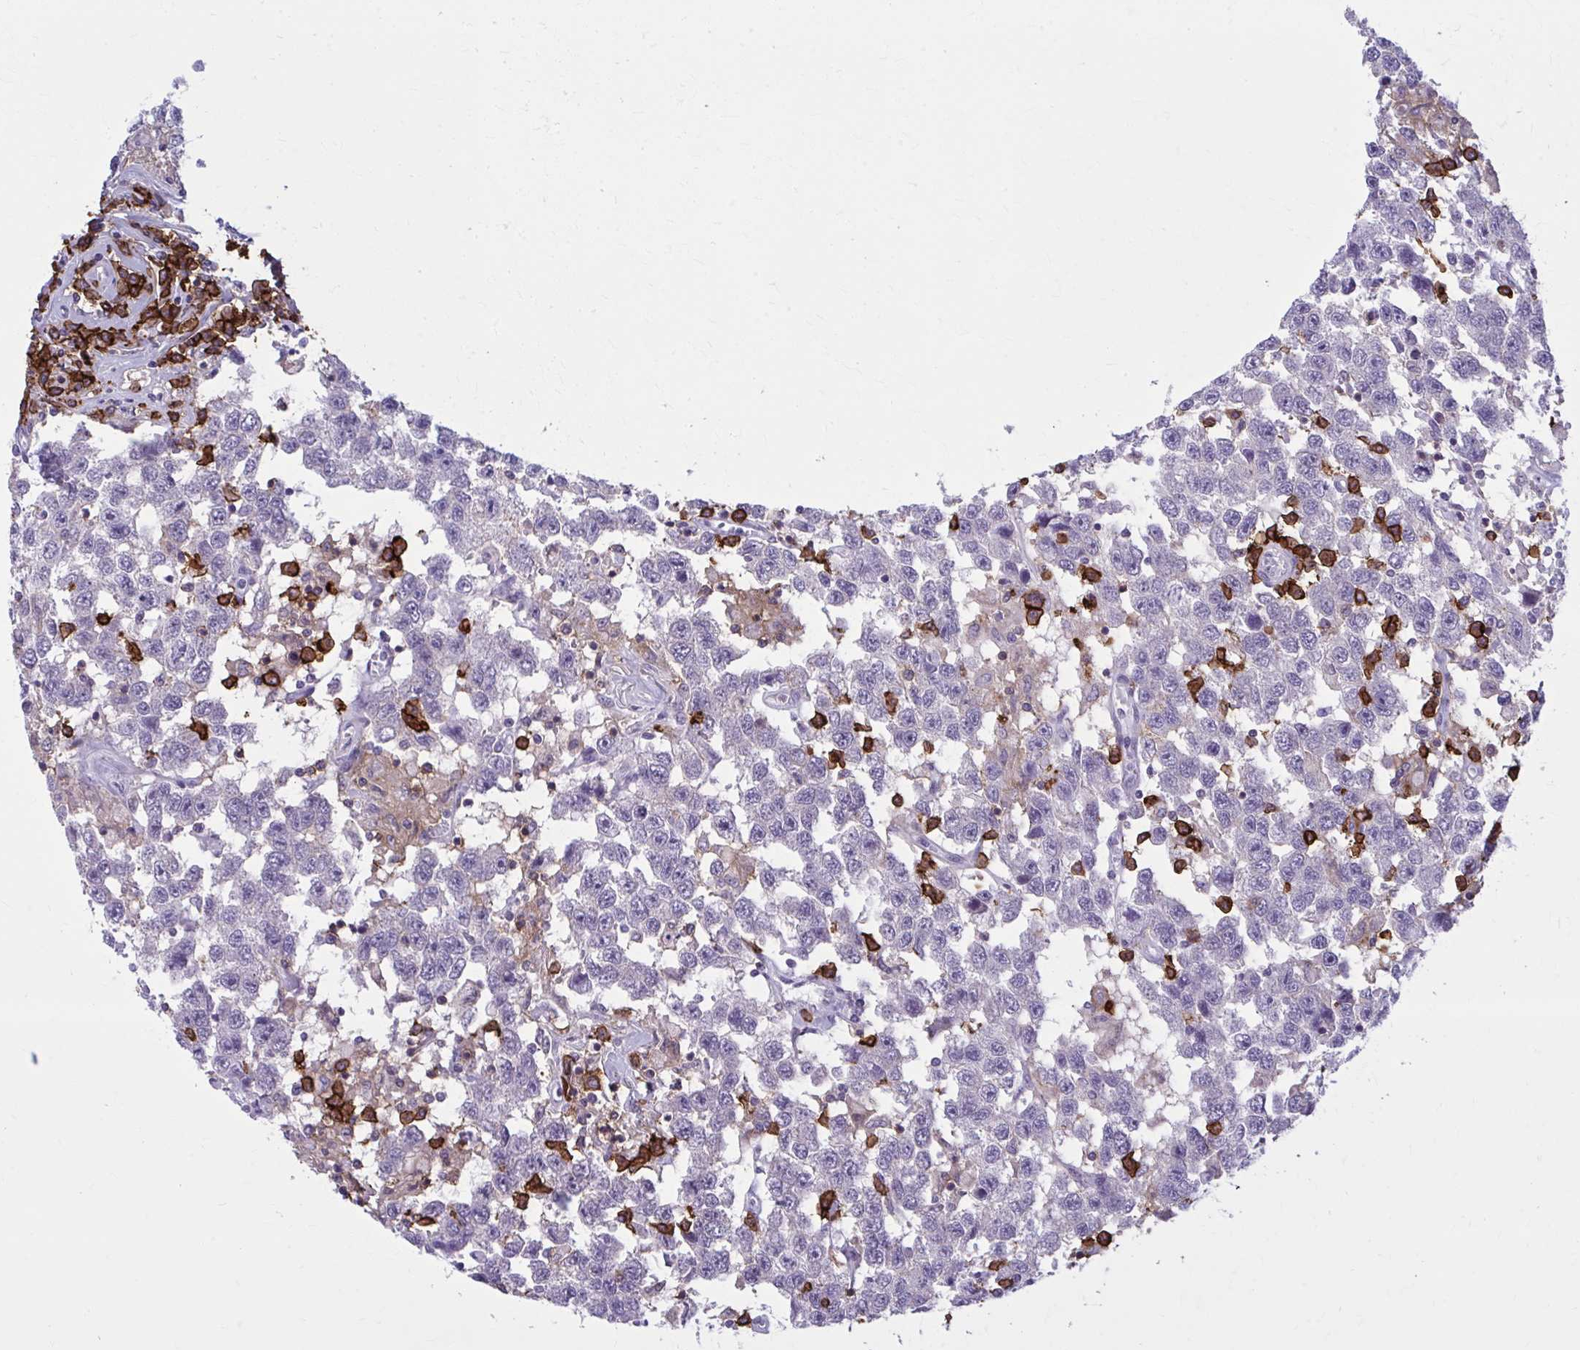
{"staining": {"intensity": "negative", "quantity": "none", "location": "none"}, "tissue": "testis cancer", "cell_type": "Tumor cells", "image_type": "cancer", "snomed": [{"axis": "morphology", "description": "Seminoma, NOS"}, {"axis": "topography", "description": "Testis"}], "caption": "Immunohistochemistry (IHC) micrograph of neoplastic tissue: testis seminoma stained with DAB (3,3'-diaminobenzidine) shows no significant protein positivity in tumor cells.", "gene": "CD38", "patient": {"sex": "male", "age": 41}}